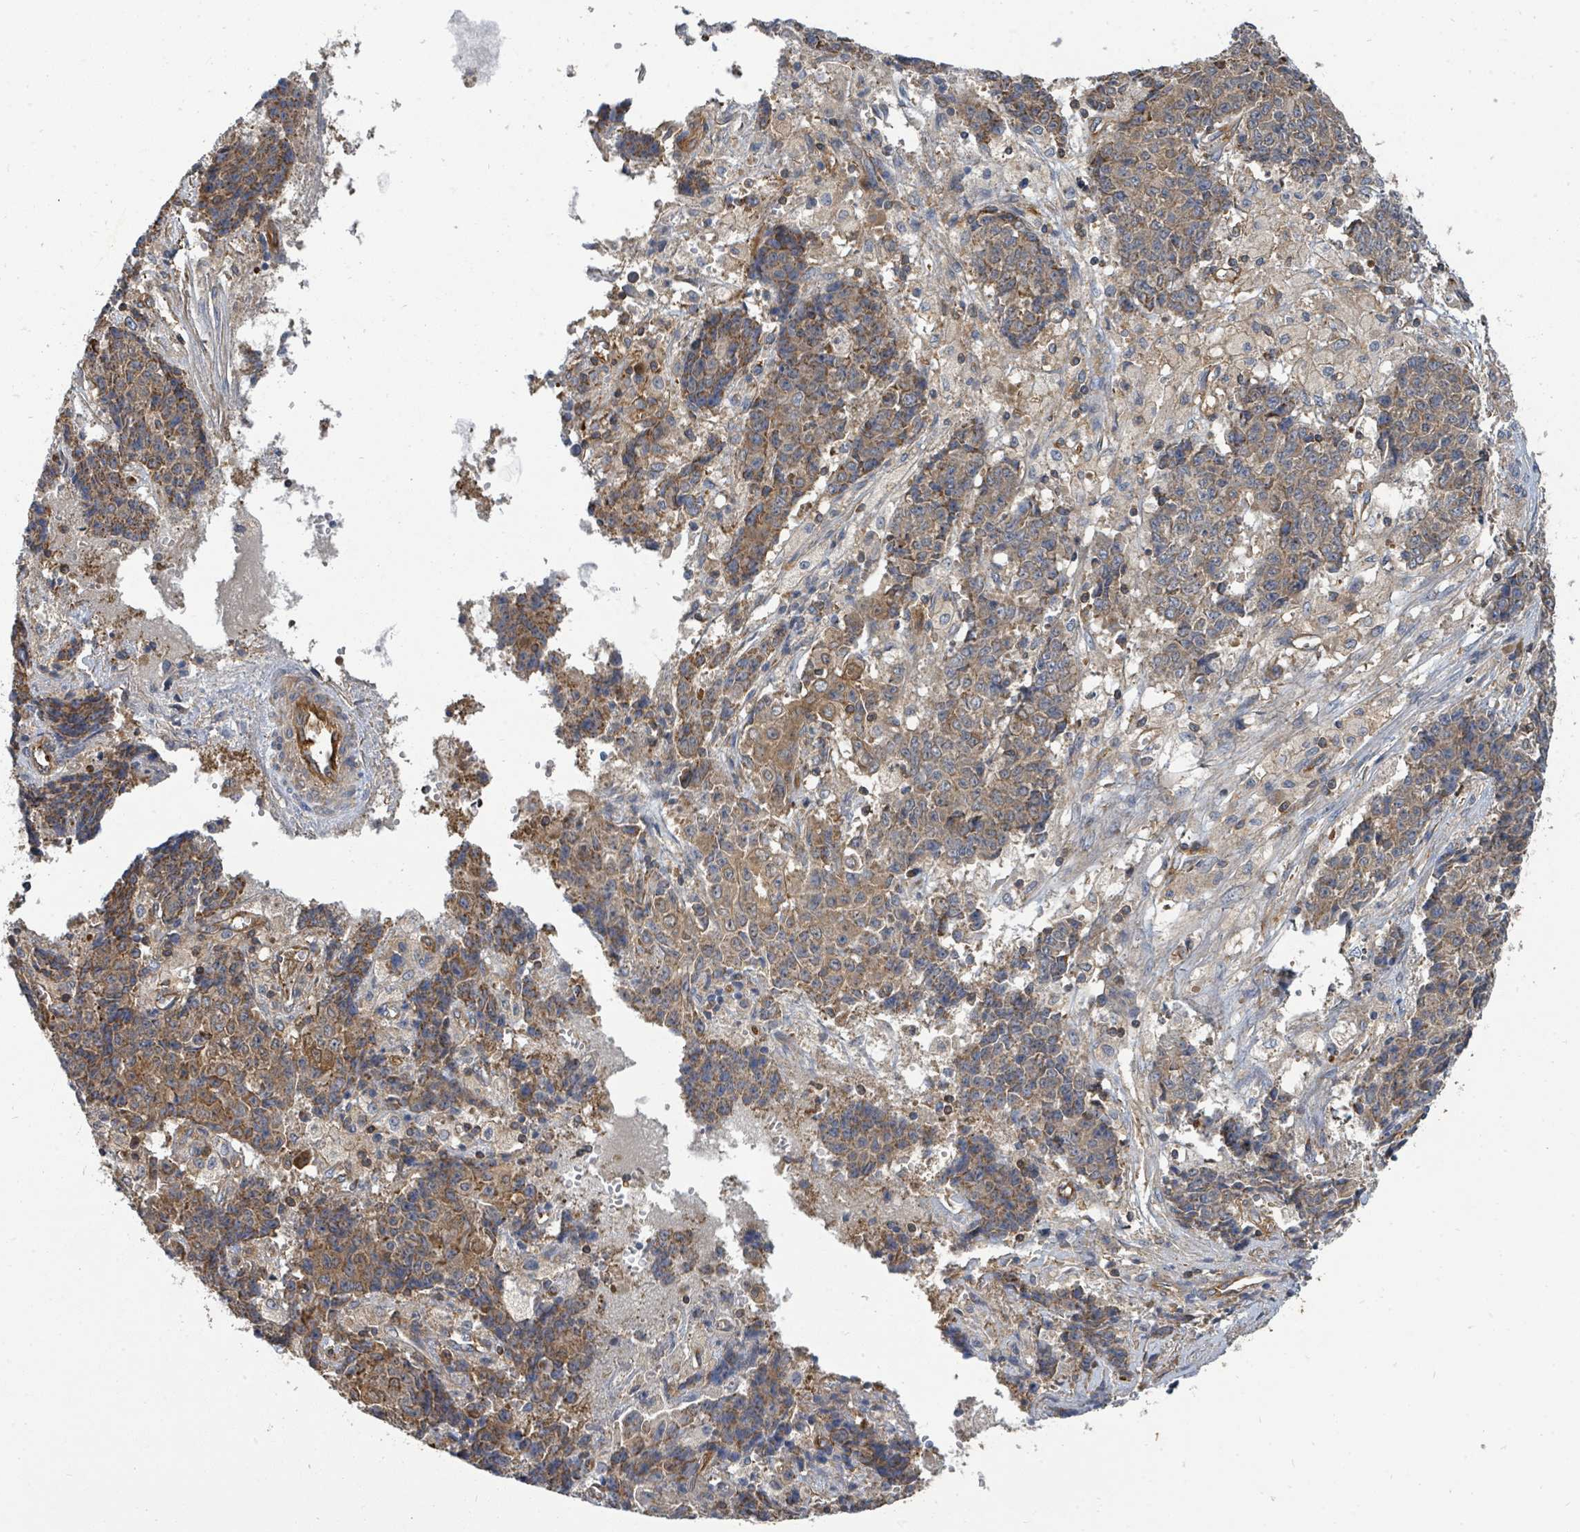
{"staining": {"intensity": "moderate", "quantity": ">75%", "location": "cytoplasmic/membranous"}, "tissue": "ovarian cancer", "cell_type": "Tumor cells", "image_type": "cancer", "snomed": [{"axis": "morphology", "description": "Carcinoma, endometroid"}, {"axis": "topography", "description": "Ovary"}], "caption": "A brown stain labels moderate cytoplasmic/membranous positivity of a protein in ovarian cancer tumor cells. Ihc stains the protein in brown and the nuclei are stained blue.", "gene": "BOLA2B", "patient": {"sex": "female", "age": 42}}